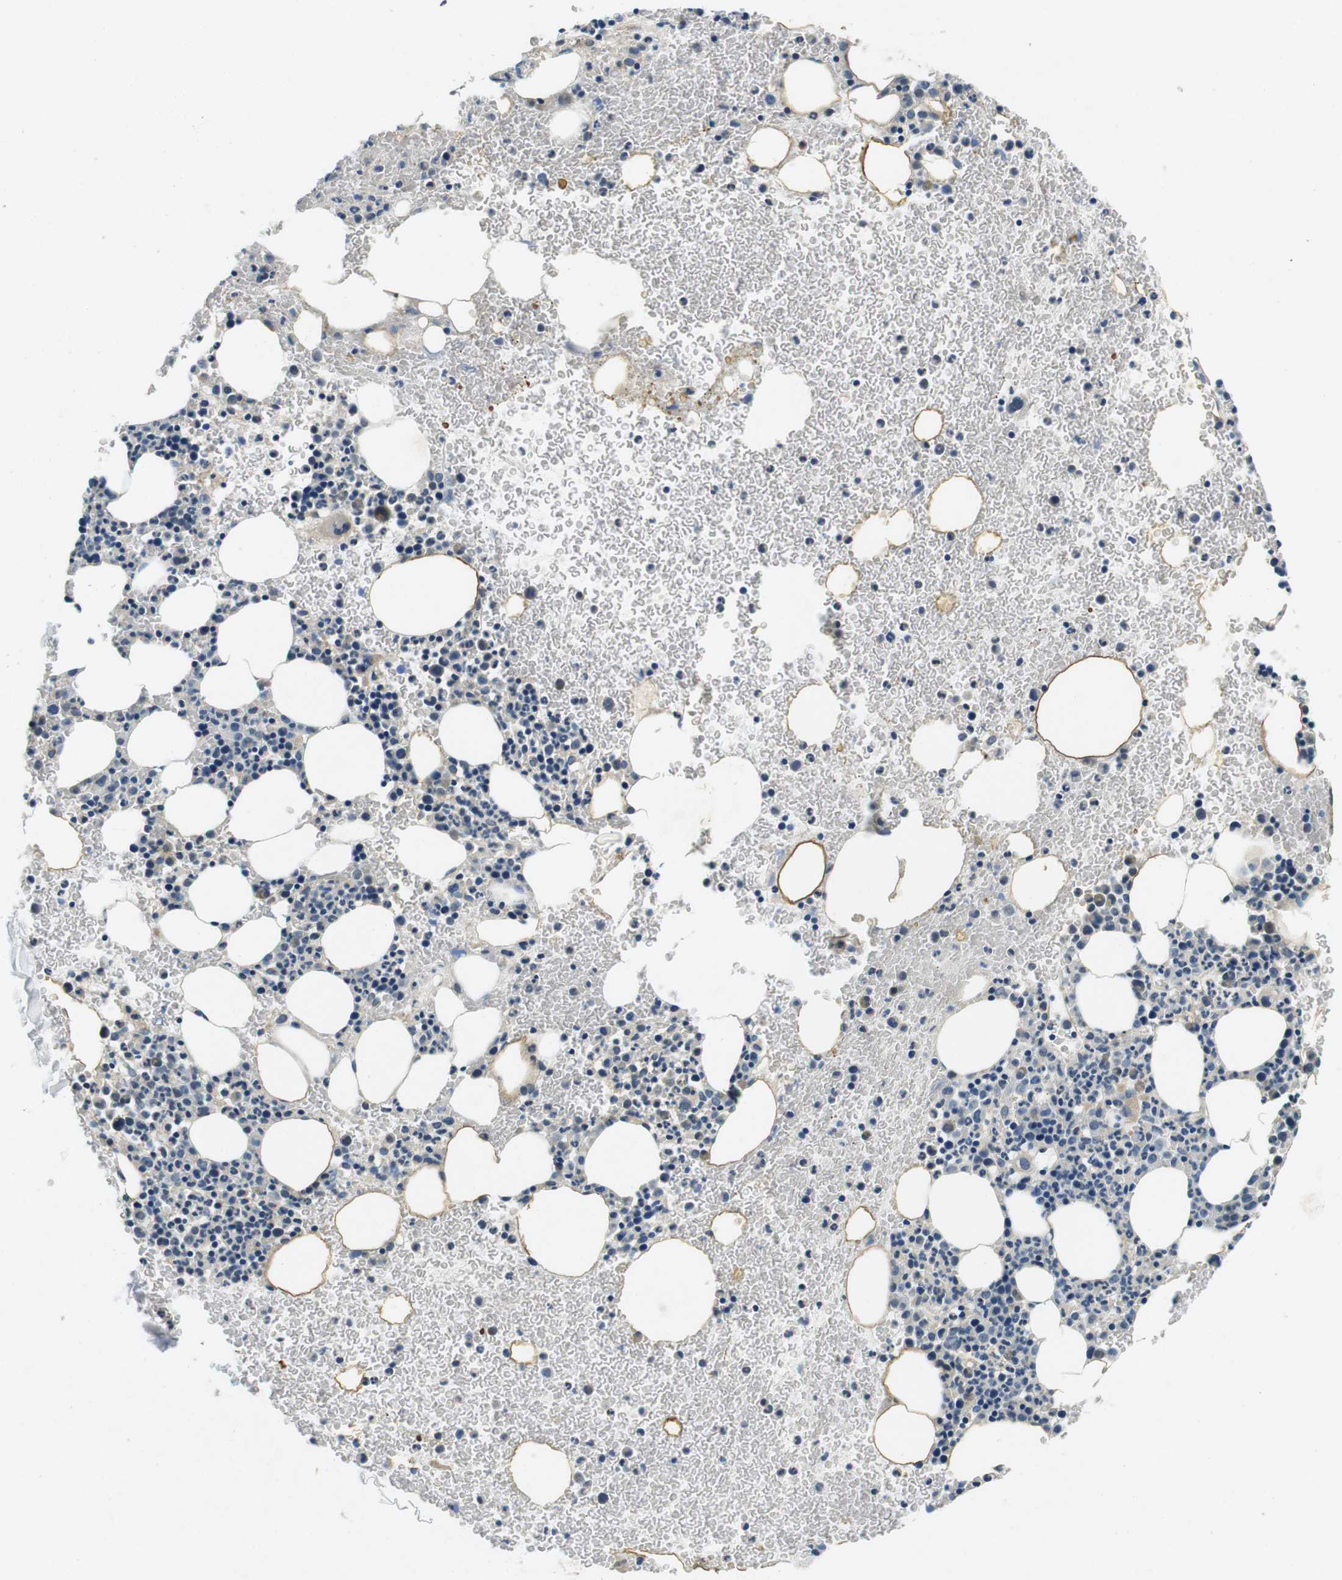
{"staining": {"intensity": "weak", "quantity": "<25%", "location": "cytoplasmic/membranous"}, "tissue": "bone marrow", "cell_type": "Hematopoietic cells", "image_type": "normal", "snomed": [{"axis": "morphology", "description": "Normal tissue, NOS"}, {"axis": "morphology", "description": "Inflammation, NOS"}, {"axis": "topography", "description": "Bone marrow"}], "caption": "DAB (3,3'-diaminobenzidine) immunohistochemical staining of normal bone marrow displays no significant positivity in hematopoietic cells. (DAB (3,3'-diaminobenzidine) immunohistochemistry with hematoxylin counter stain).", "gene": "DTNA", "patient": {"sex": "female", "age": 54}}